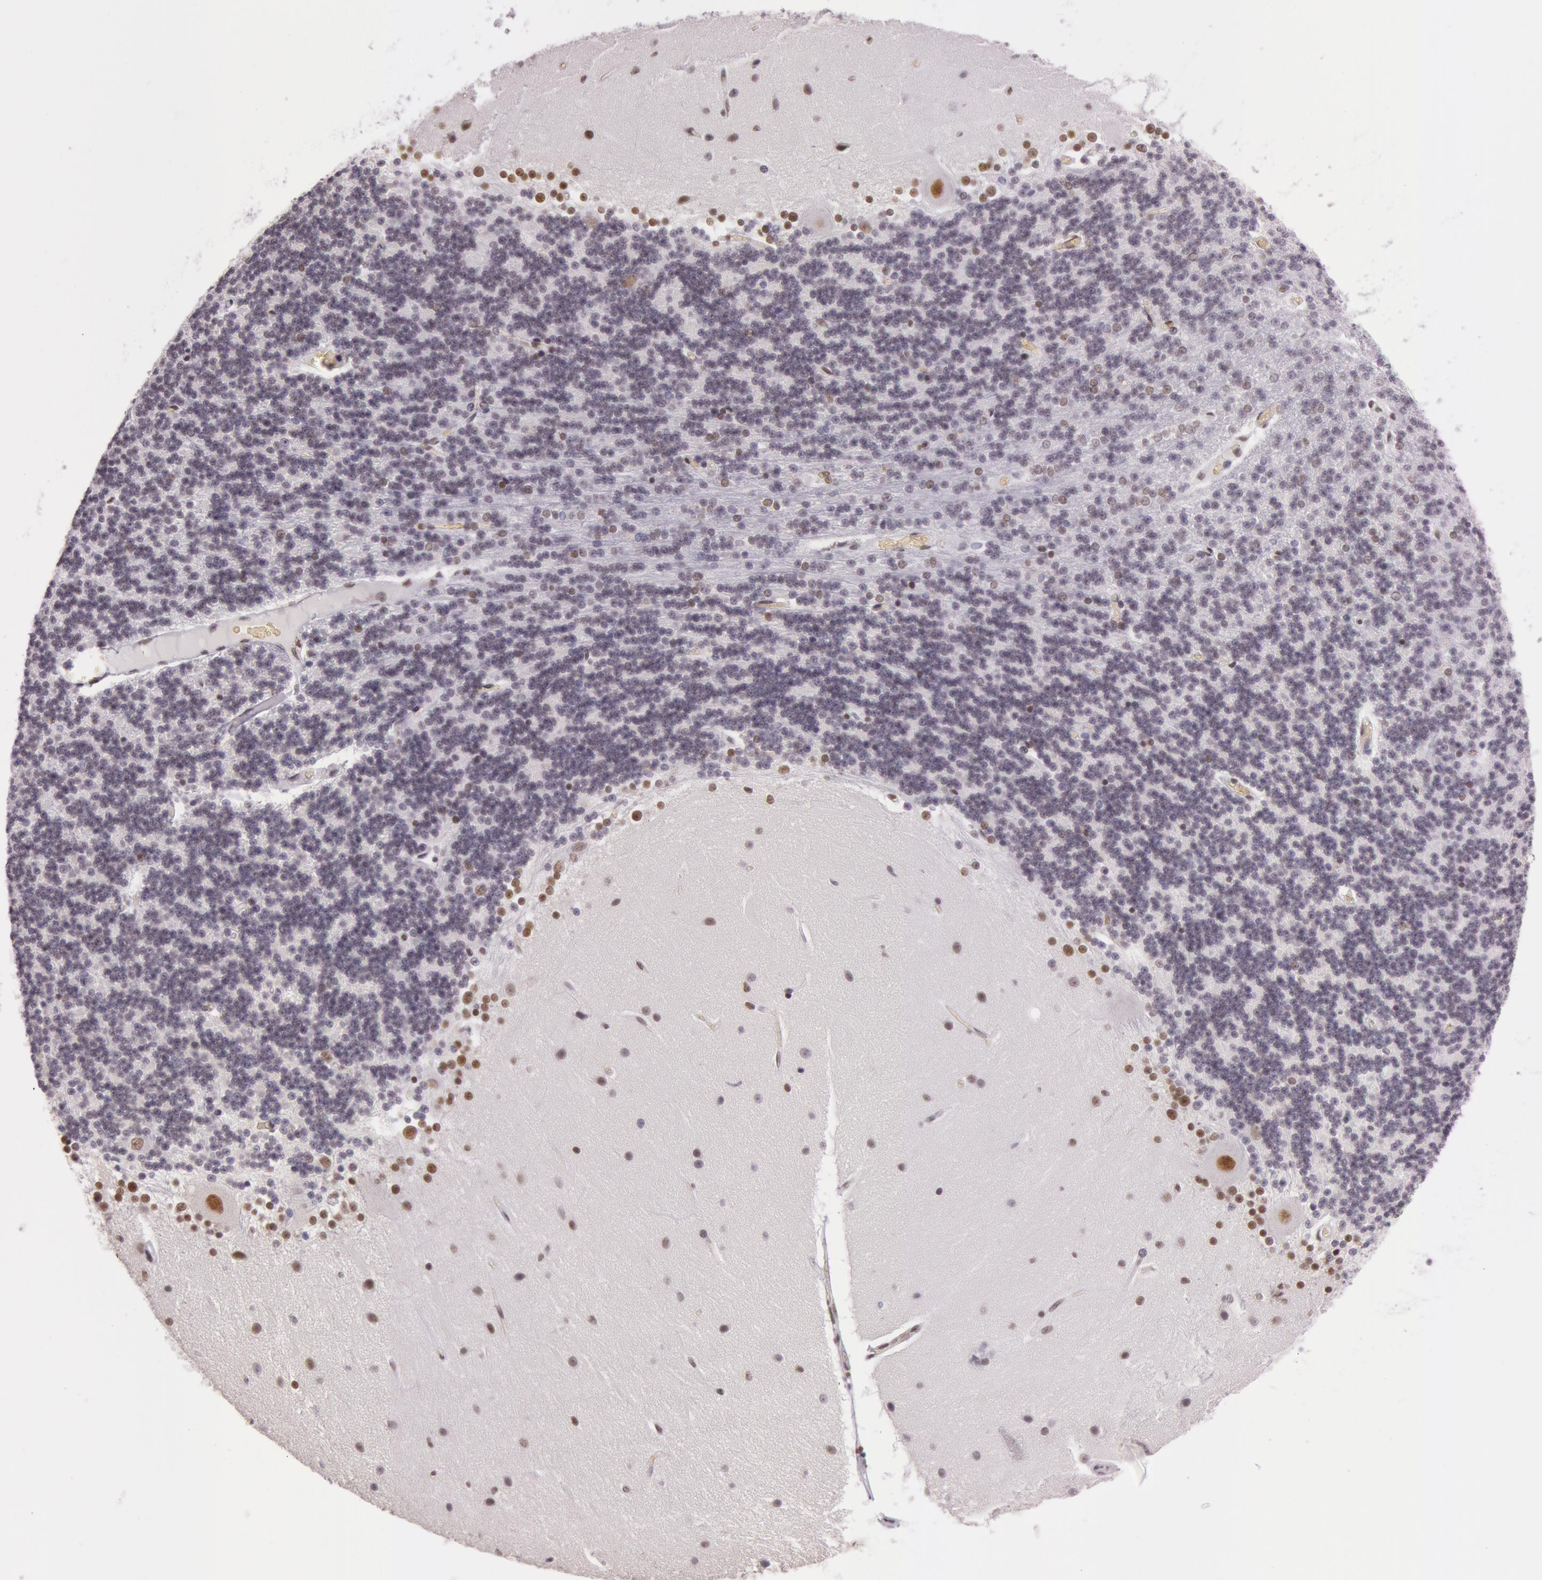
{"staining": {"intensity": "weak", "quantity": "25%-75%", "location": "nuclear"}, "tissue": "cerebellum", "cell_type": "Cells in granular layer", "image_type": "normal", "snomed": [{"axis": "morphology", "description": "Normal tissue, NOS"}, {"axis": "topography", "description": "Cerebellum"}], "caption": "This is a photomicrograph of IHC staining of benign cerebellum, which shows weak positivity in the nuclear of cells in granular layer.", "gene": "NBN", "patient": {"sex": "female", "age": 54}}